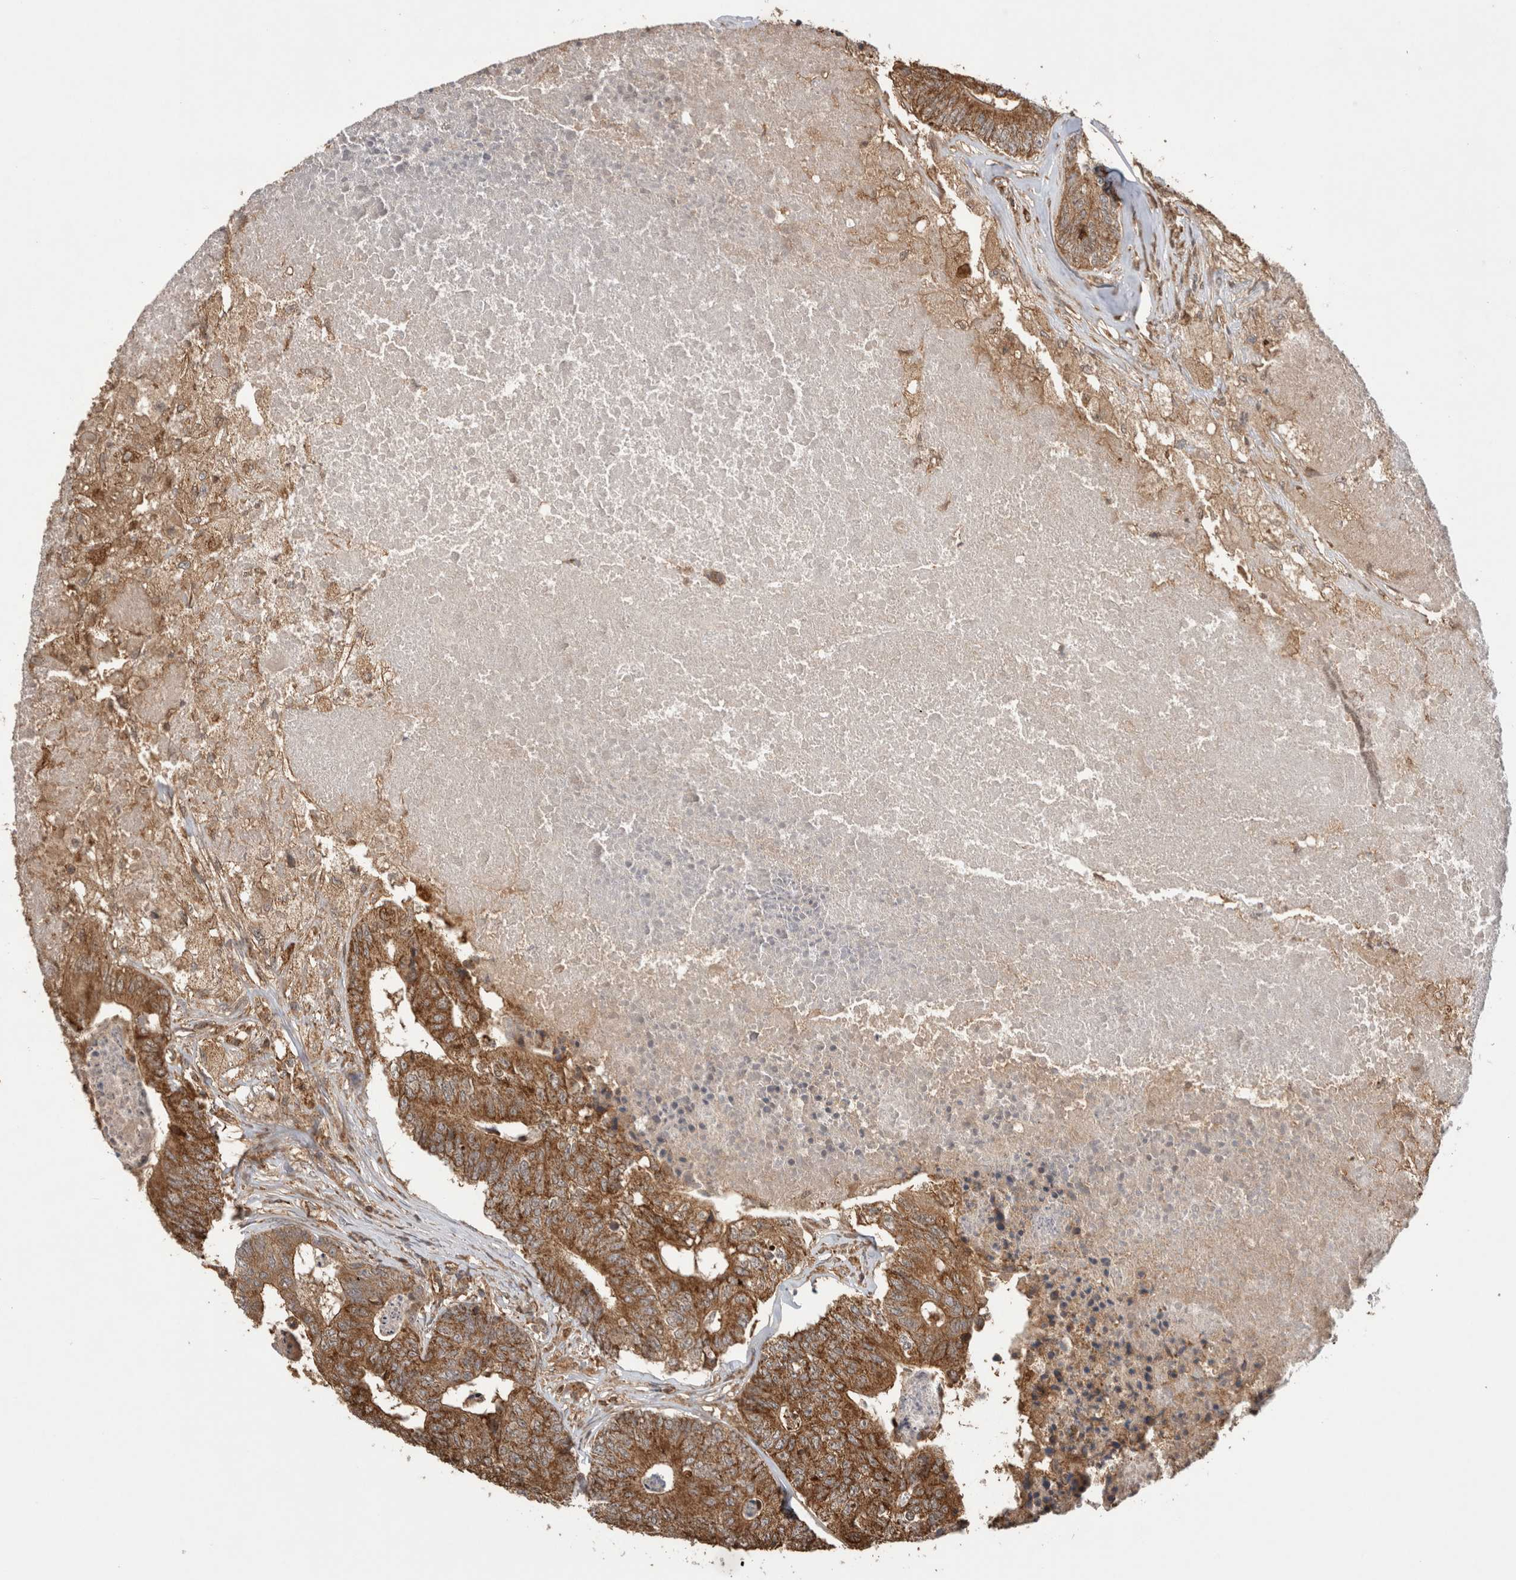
{"staining": {"intensity": "strong", "quantity": ">75%", "location": "cytoplasmic/membranous"}, "tissue": "colorectal cancer", "cell_type": "Tumor cells", "image_type": "cancer", "snomed": [{"axis": "morphology", "description": "Adenocarcinoma, NOS"}, {"axis": "topography", "description": "Colon"}], "caption": "The immunohistochemical stain labels strong cytoplasmic/membranous expression in tumor cells of colorectal adenocarcinoma tissue.", "gene": "IMMP2L", "patient": {"sex": "female", "age": 67}}